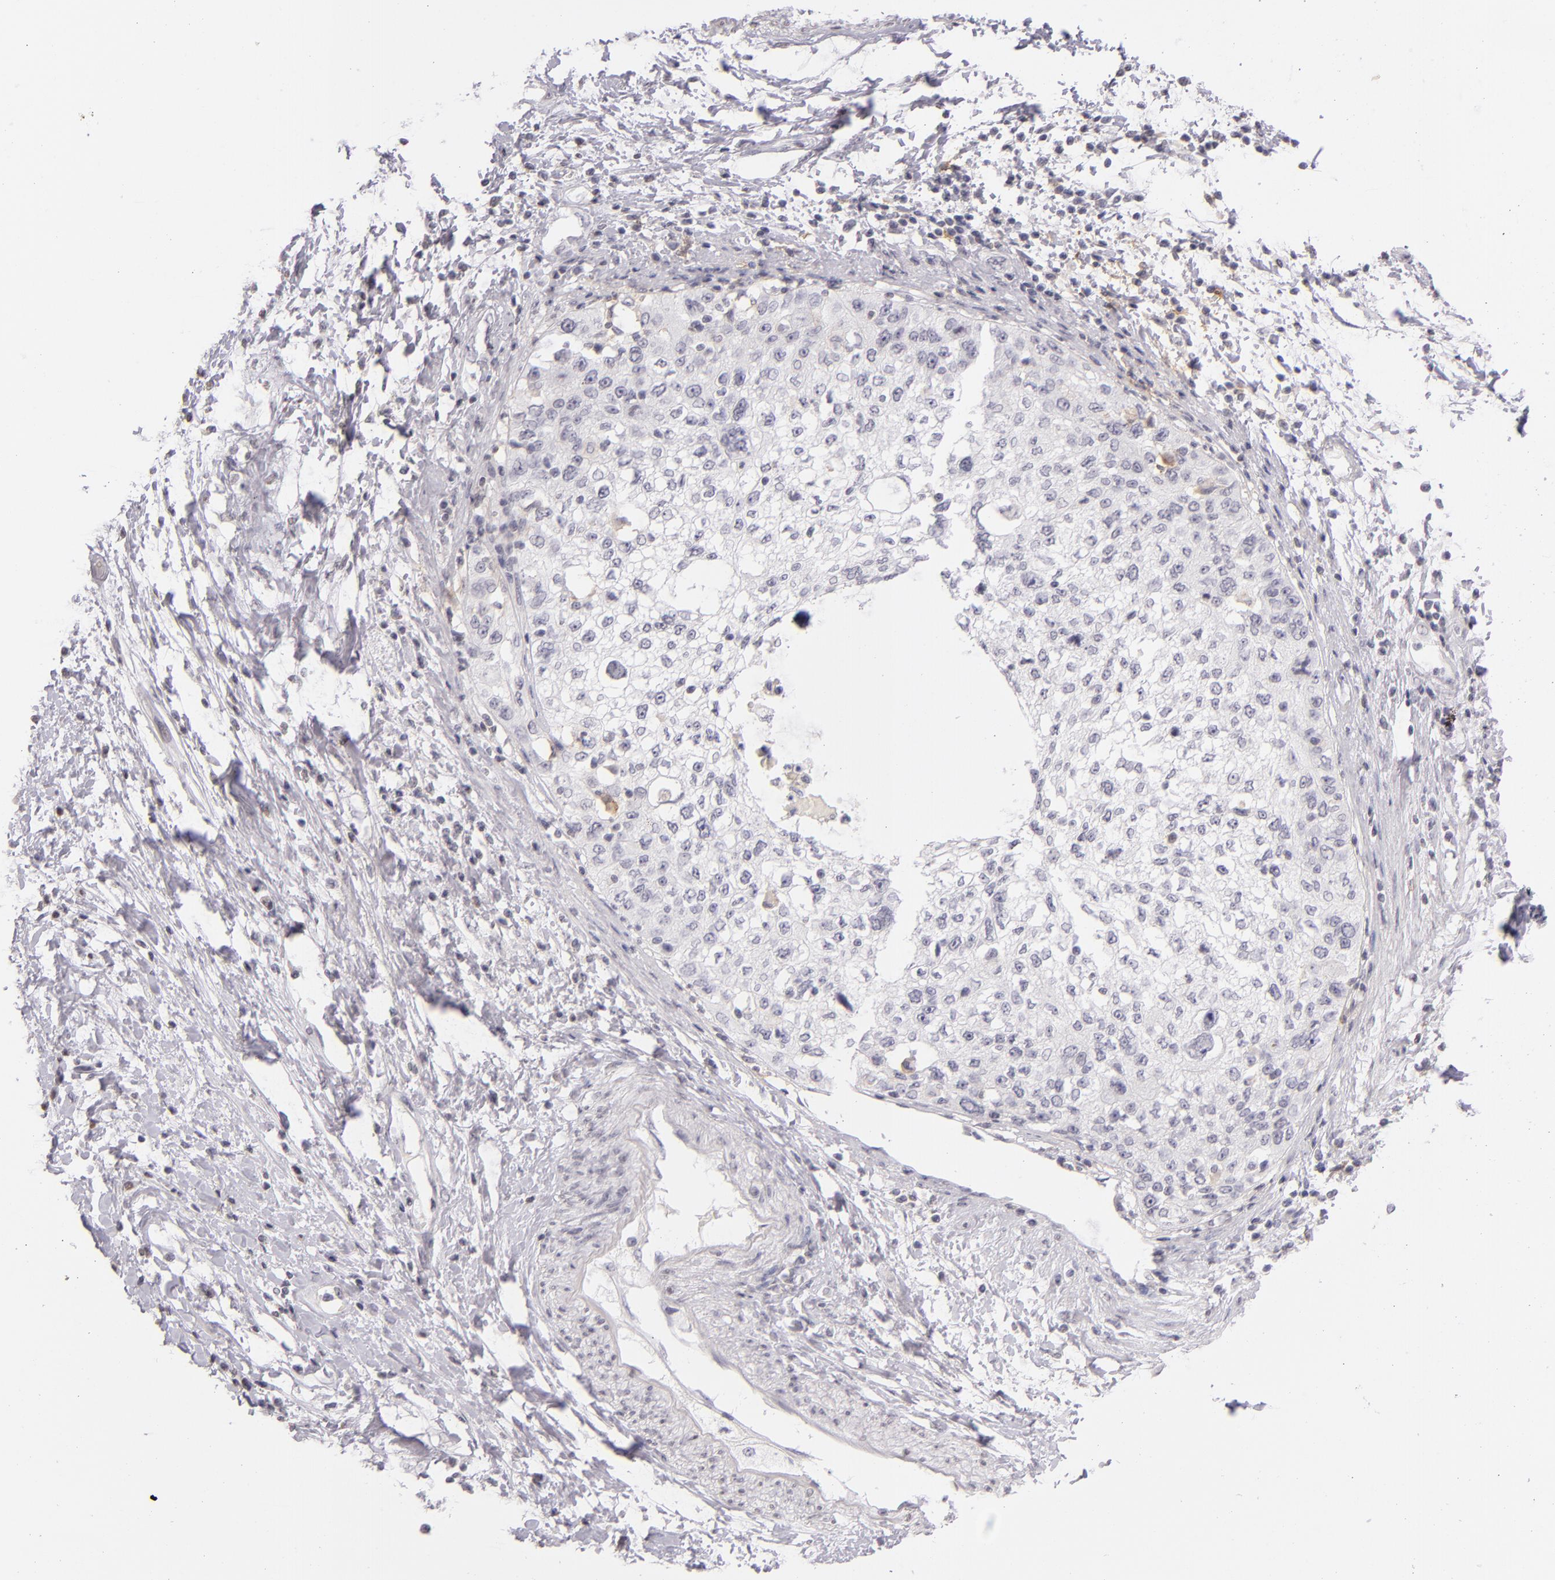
{"staining": {"intensity": "negative", "quantity": "none", "location": "none"}, "tissue": "cervical cancer", "cell_type": "Tumor cells", "image_type": "cancer", "snomed": [{"axis": "morphology", "description": "Squamous cell carcinoma, NOS"}, {"axis": "topography", "description": "Cervix"}], "caption": "A high-resolution photomicrograph shows IHC staining of cervical cancer (squamous cell carcinoma), which reveals no significant staining in tumor cells.", "gene": "CD40", "patient": {"sex": "female", "age": 57}}